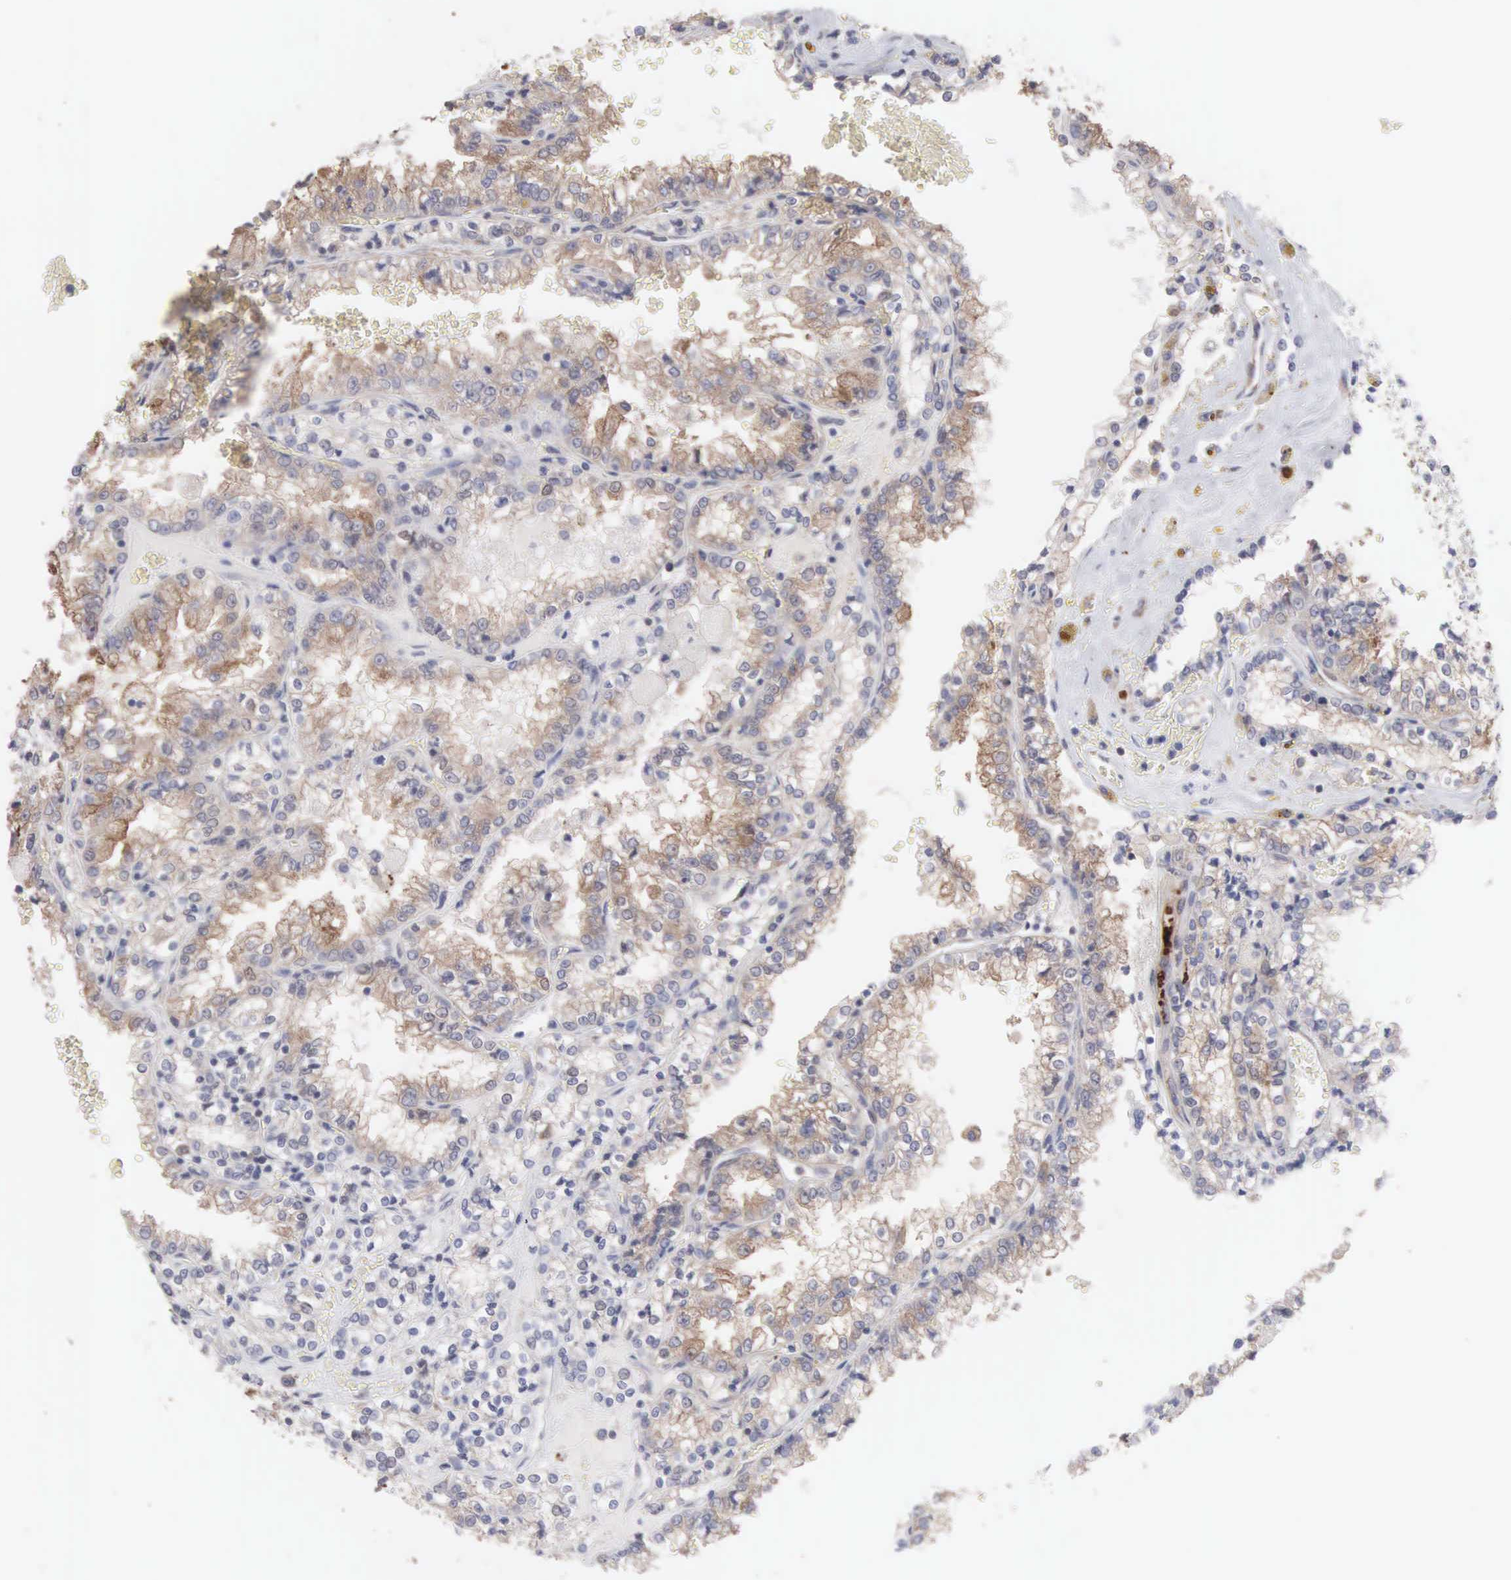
{"staining": {"intensity": "weak", "quantity": "25%-75%", "location": "cytoplasmic/membranous"}, "tissue": "renal cancer", "cell_type": "Tumor cells", "image_type": "cancer", "snomed": [{"axis": "morphology", "description": "Adenocarcinoma, NOS"}, {"axis": "topography", "description": "Kidney"}], "caption": "IHC (DAB) staining of human renal adenocarcinoma exhibits weak cytoplasmic/membranous protein staining in about 25%-75% of tumor cells.", "gene": "MTHFD1", "patient": {"sex": "female", "age": 56}}